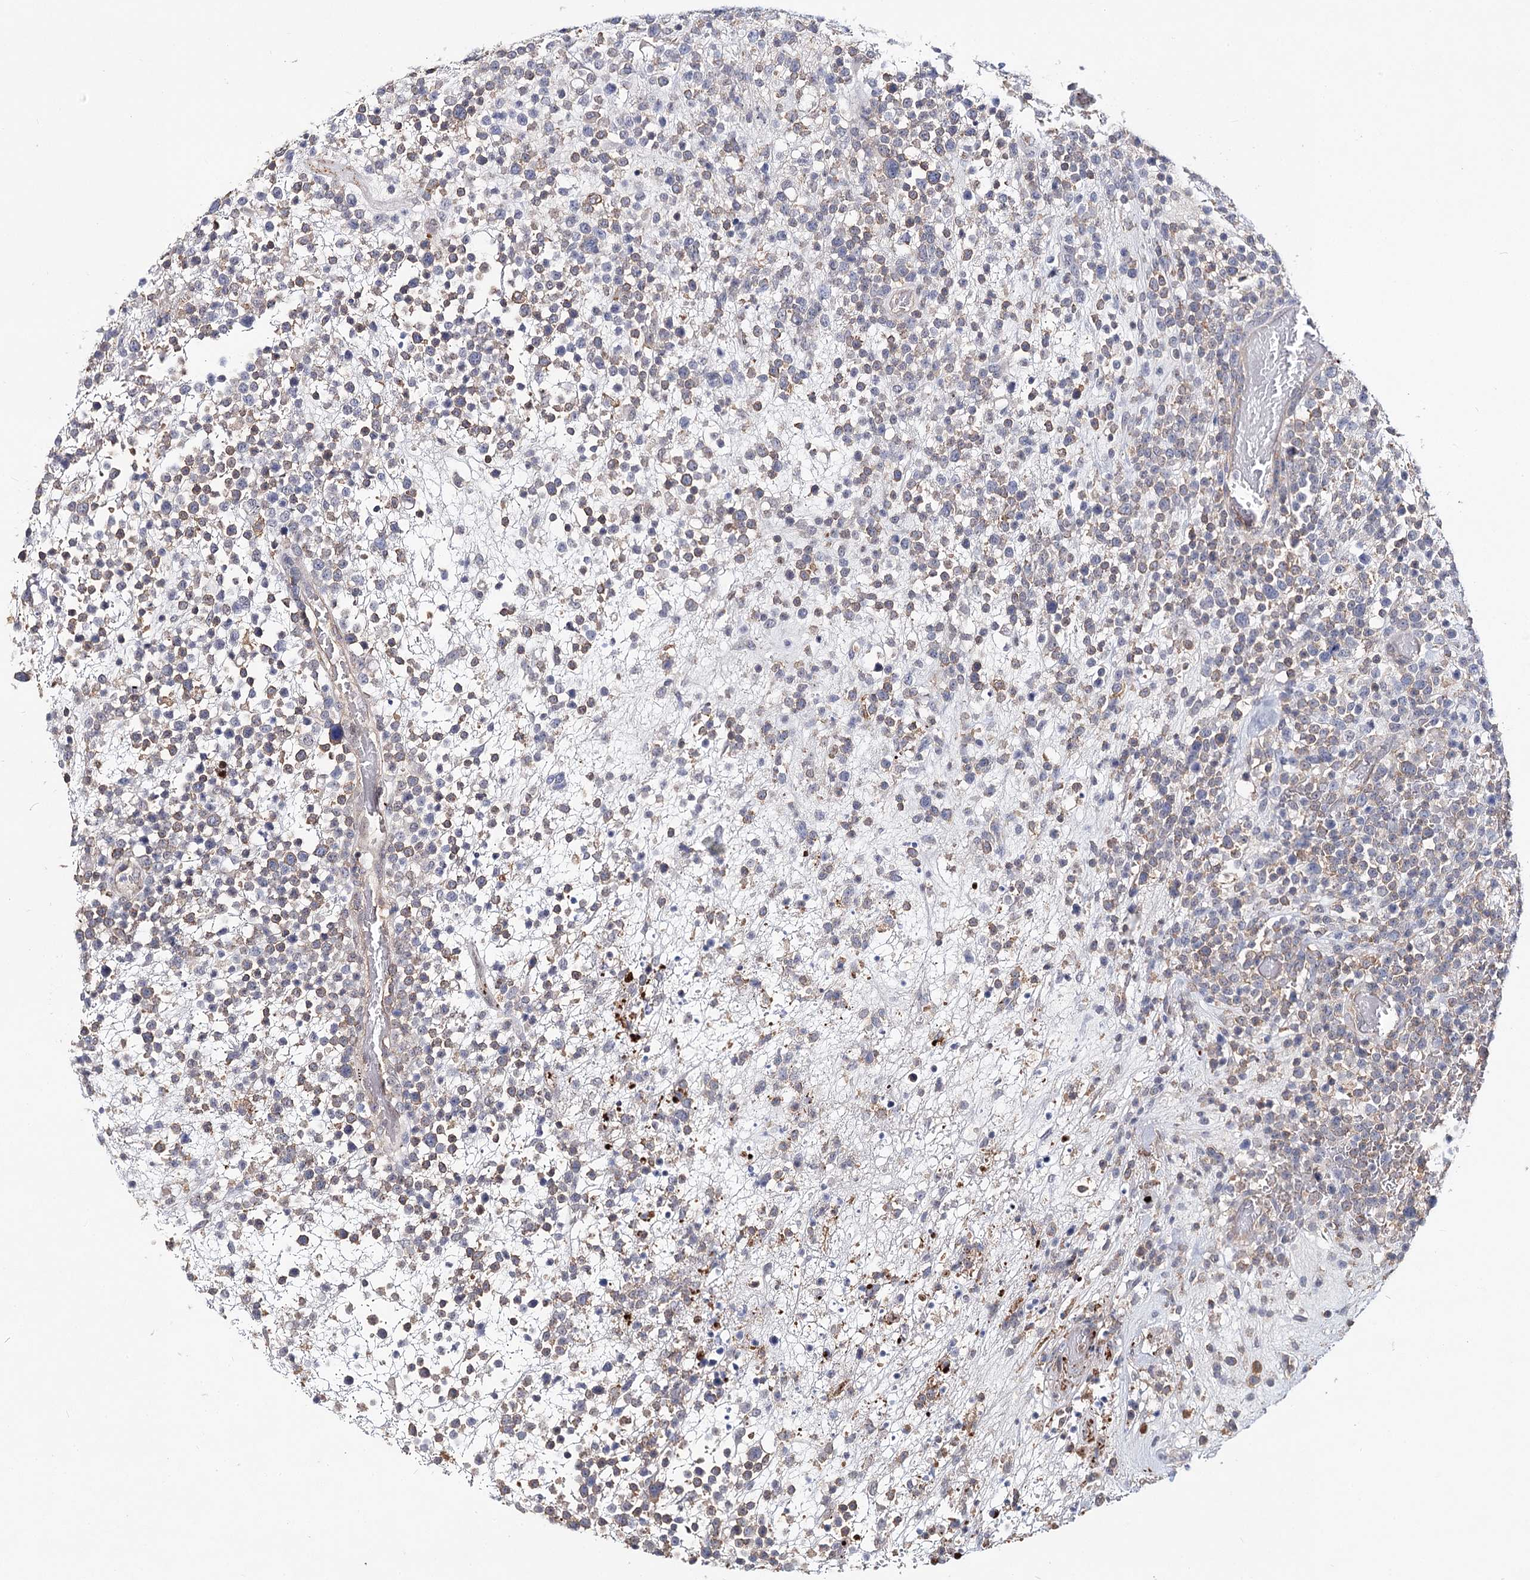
{"staining": {"intensity": "weak", "quantity": "<25%", "location": "cytoplasmic/membranous"}, "tissue": "lymphoma", "cell_type": "Tumor cells", "image_type": "cancer", "snomed": [{"axis": "morphology", "description": "Malignant lymphoma, non-Hodgkin's type, High grade"}, {"axis": "topography", "description": "Colon"}], "caption": "This histopathology image is of lymphoma stained with immunohistochemistry (IHC) to label a protein in brown with the nuclei are counter-stained blue. There is no staining in tumor cells.", "gene": "TMEM218", "patient": {"sex": "female", "age": 53}}